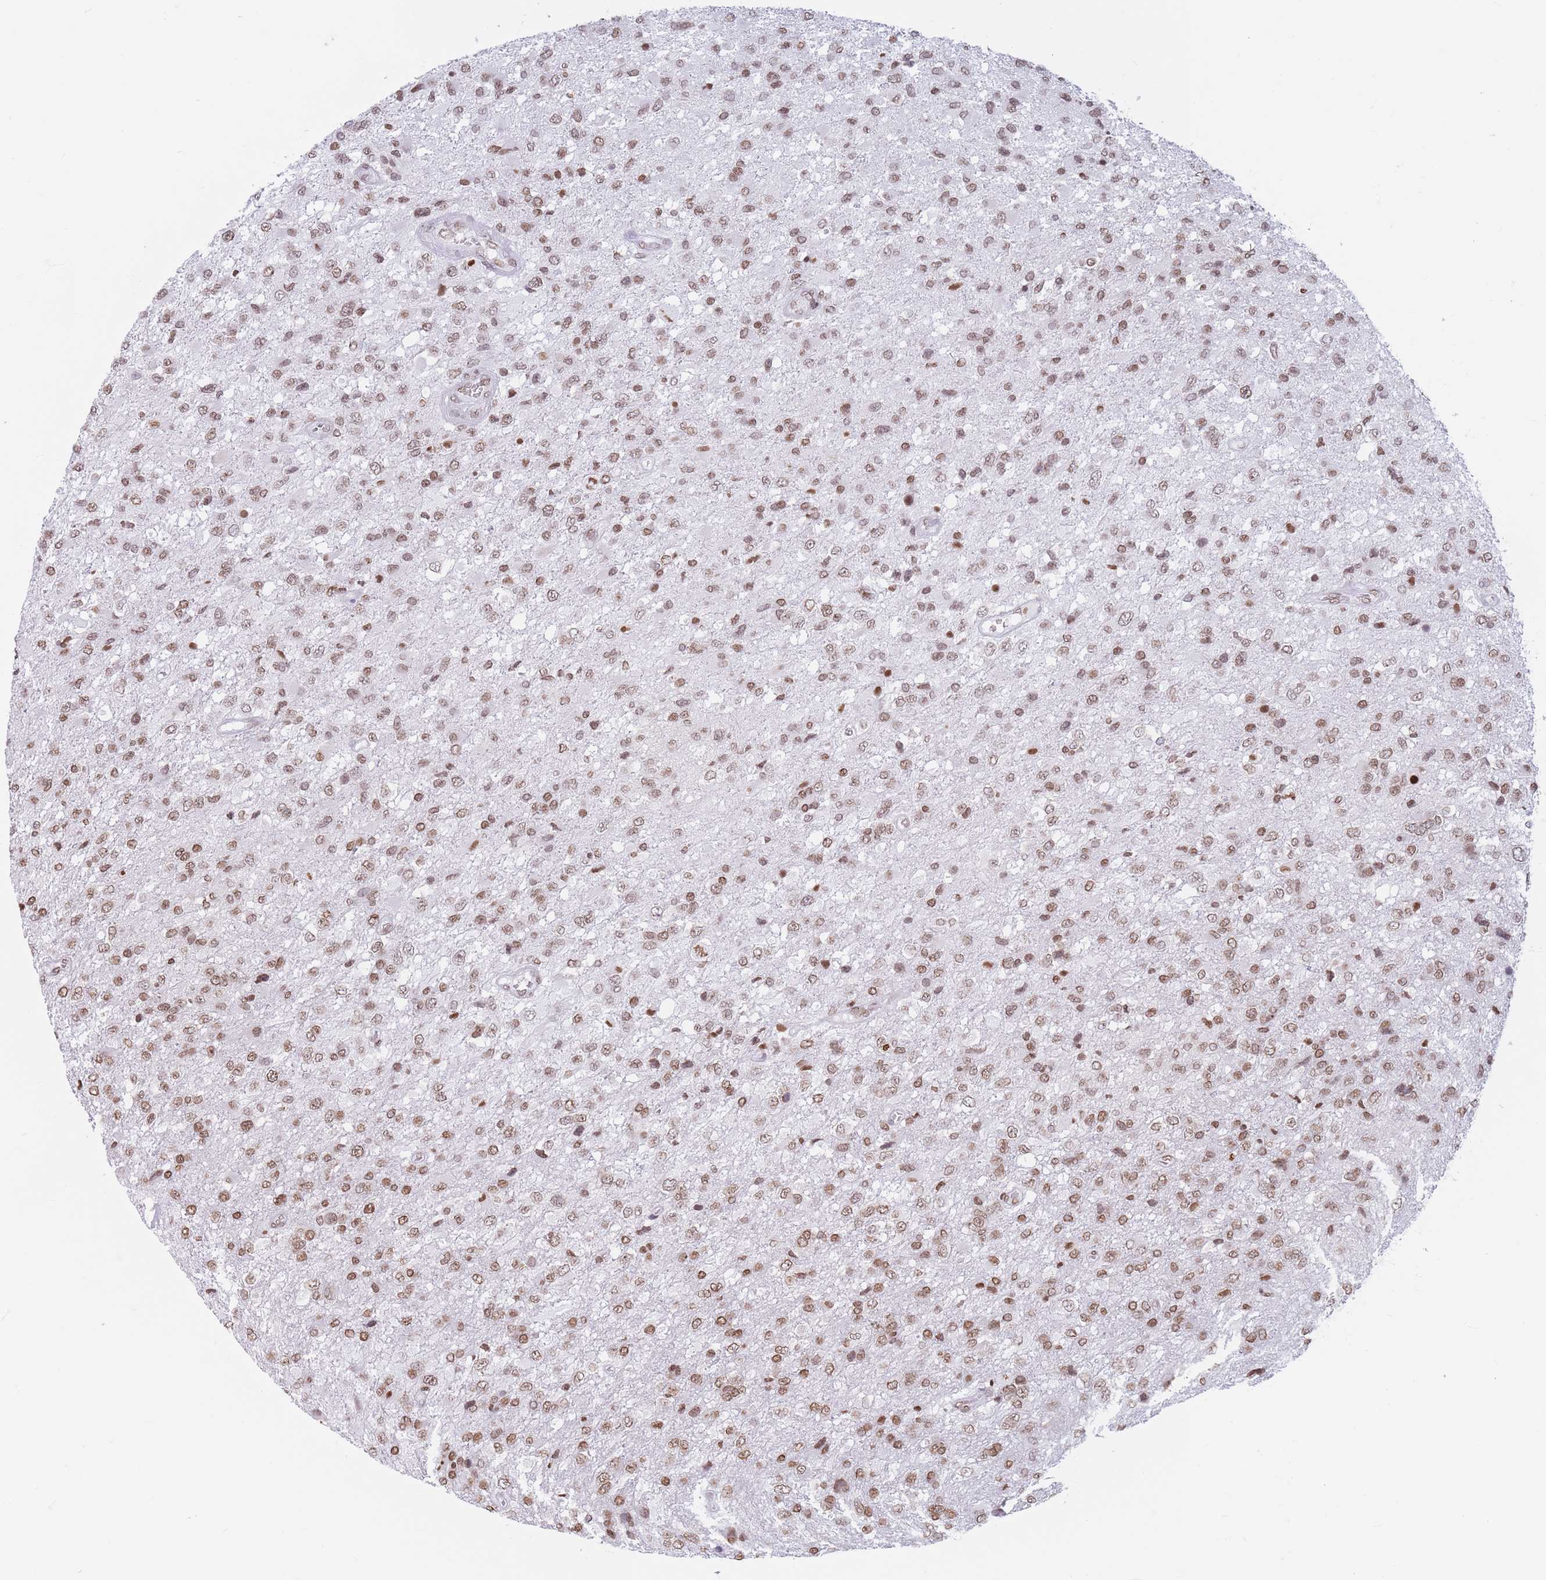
{"staining": {"intensity": "moderate", "quantity": ">75%", "location": "nuclear"}, "tissue": "glioma", "cell_type": "Tumor cells", "image_type": "cancer", "snomed": [{"axis": "morphology", "description": "Glioma, malignant, High grade"}, {"axis": "topography", "description": "Brain"}], "caption": "Protein expression analysis of malignant glioma (high-grade) displays moderate nuclear staining in about >75% of tumor cells. The protein is shown in brown color, while the nuclei are stained blue.", "gene": "RYK", "patient": {"sex": "female", "age": 74}}